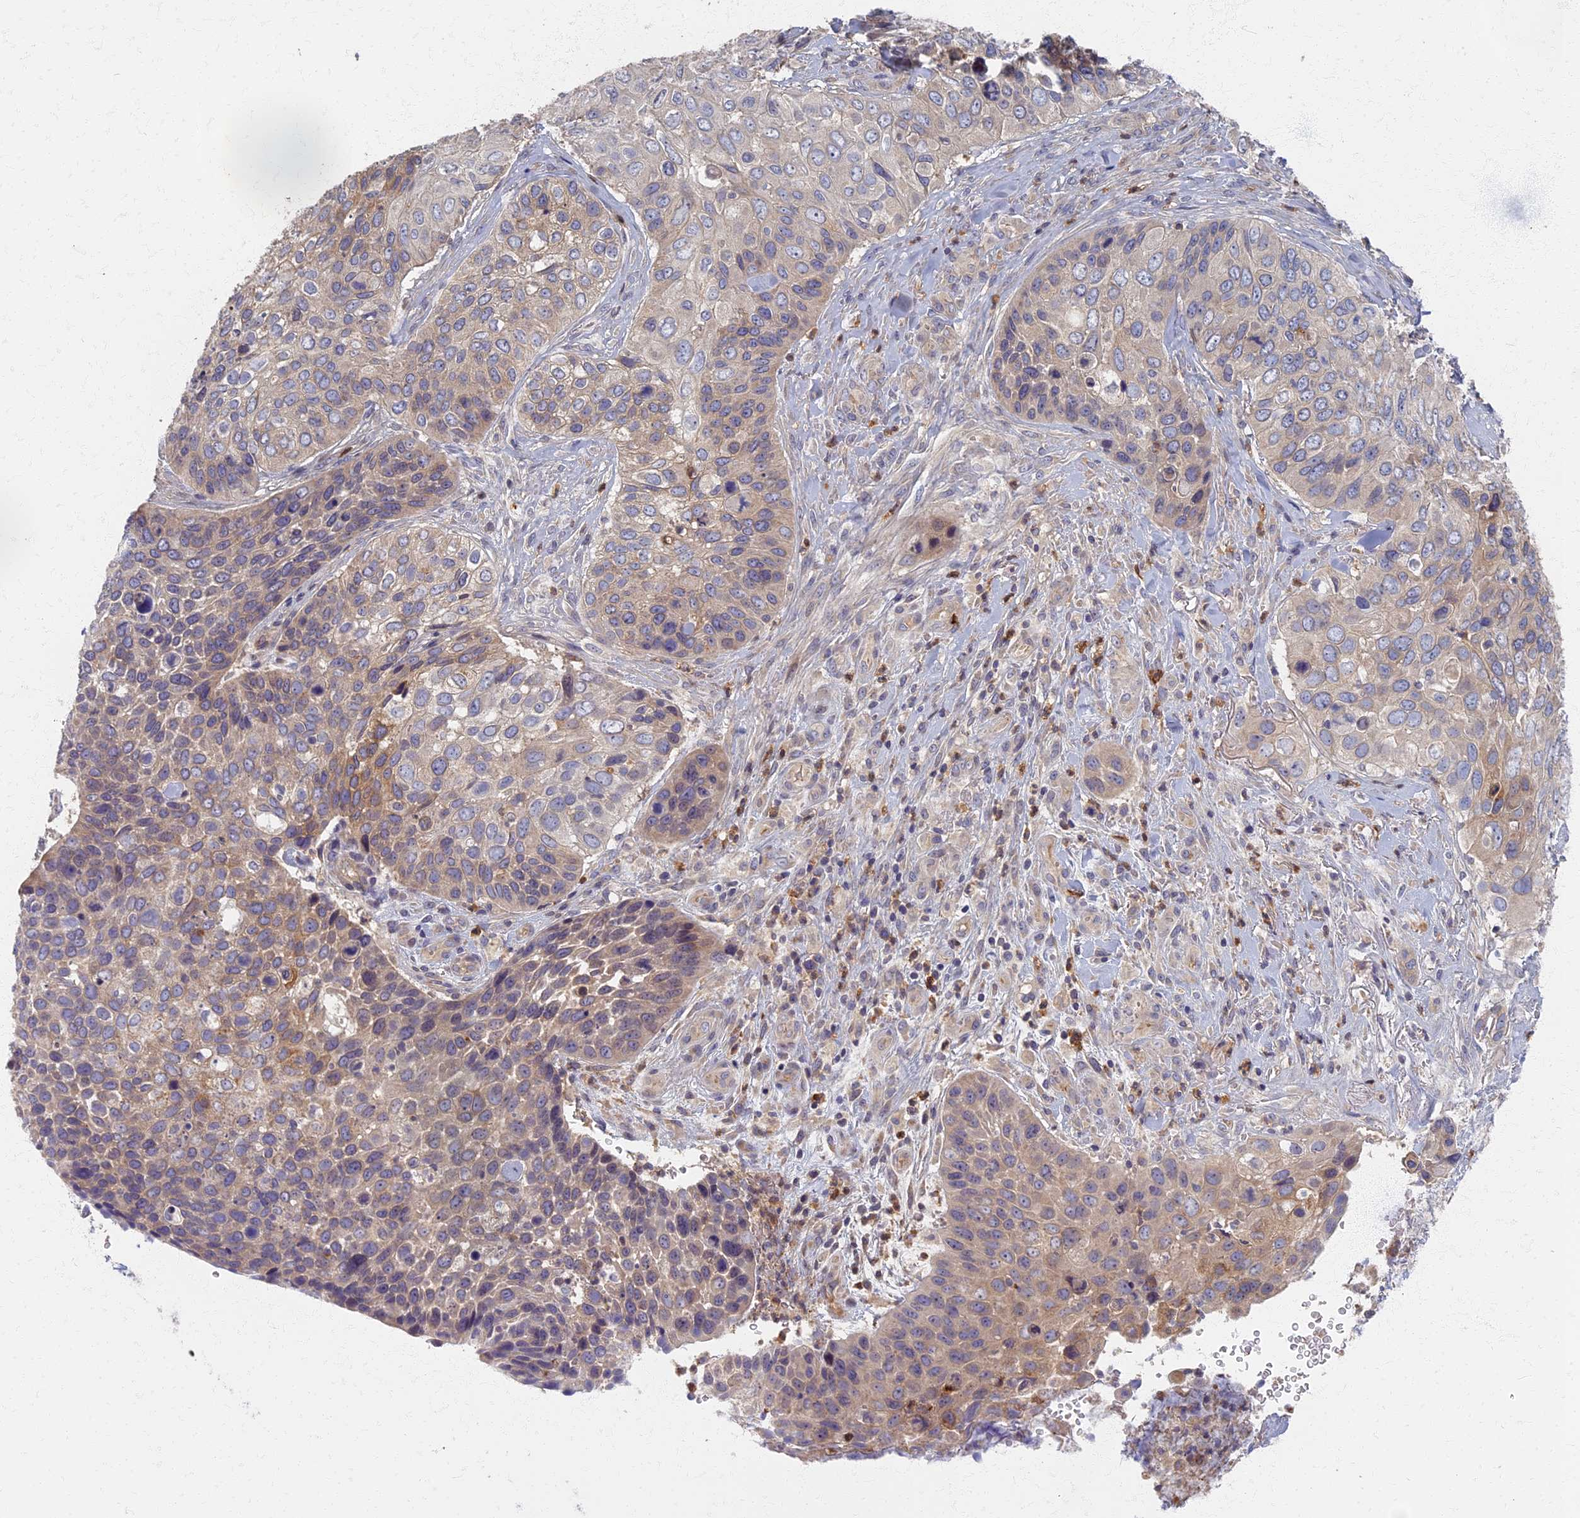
{"staining": {"intensity": "weak", "quantity": "<25%", "location": "cytoplasmic/membranous"}, "tissue": "skin cancer", "cell_type": "Tumor cells", "image_type": "cancer", "snomed": [{"axis": "morphology", "description": "Basal cell carcinoma"}, {"axis": "topography", "description": "Skin"}], "caption": "A micrograph of skin basal cell carcinoma stained for a protein exhibits no brown staining in tumor cells.", "gene": "AP4E1", "patient": {"sex": "female", "age": 74}}